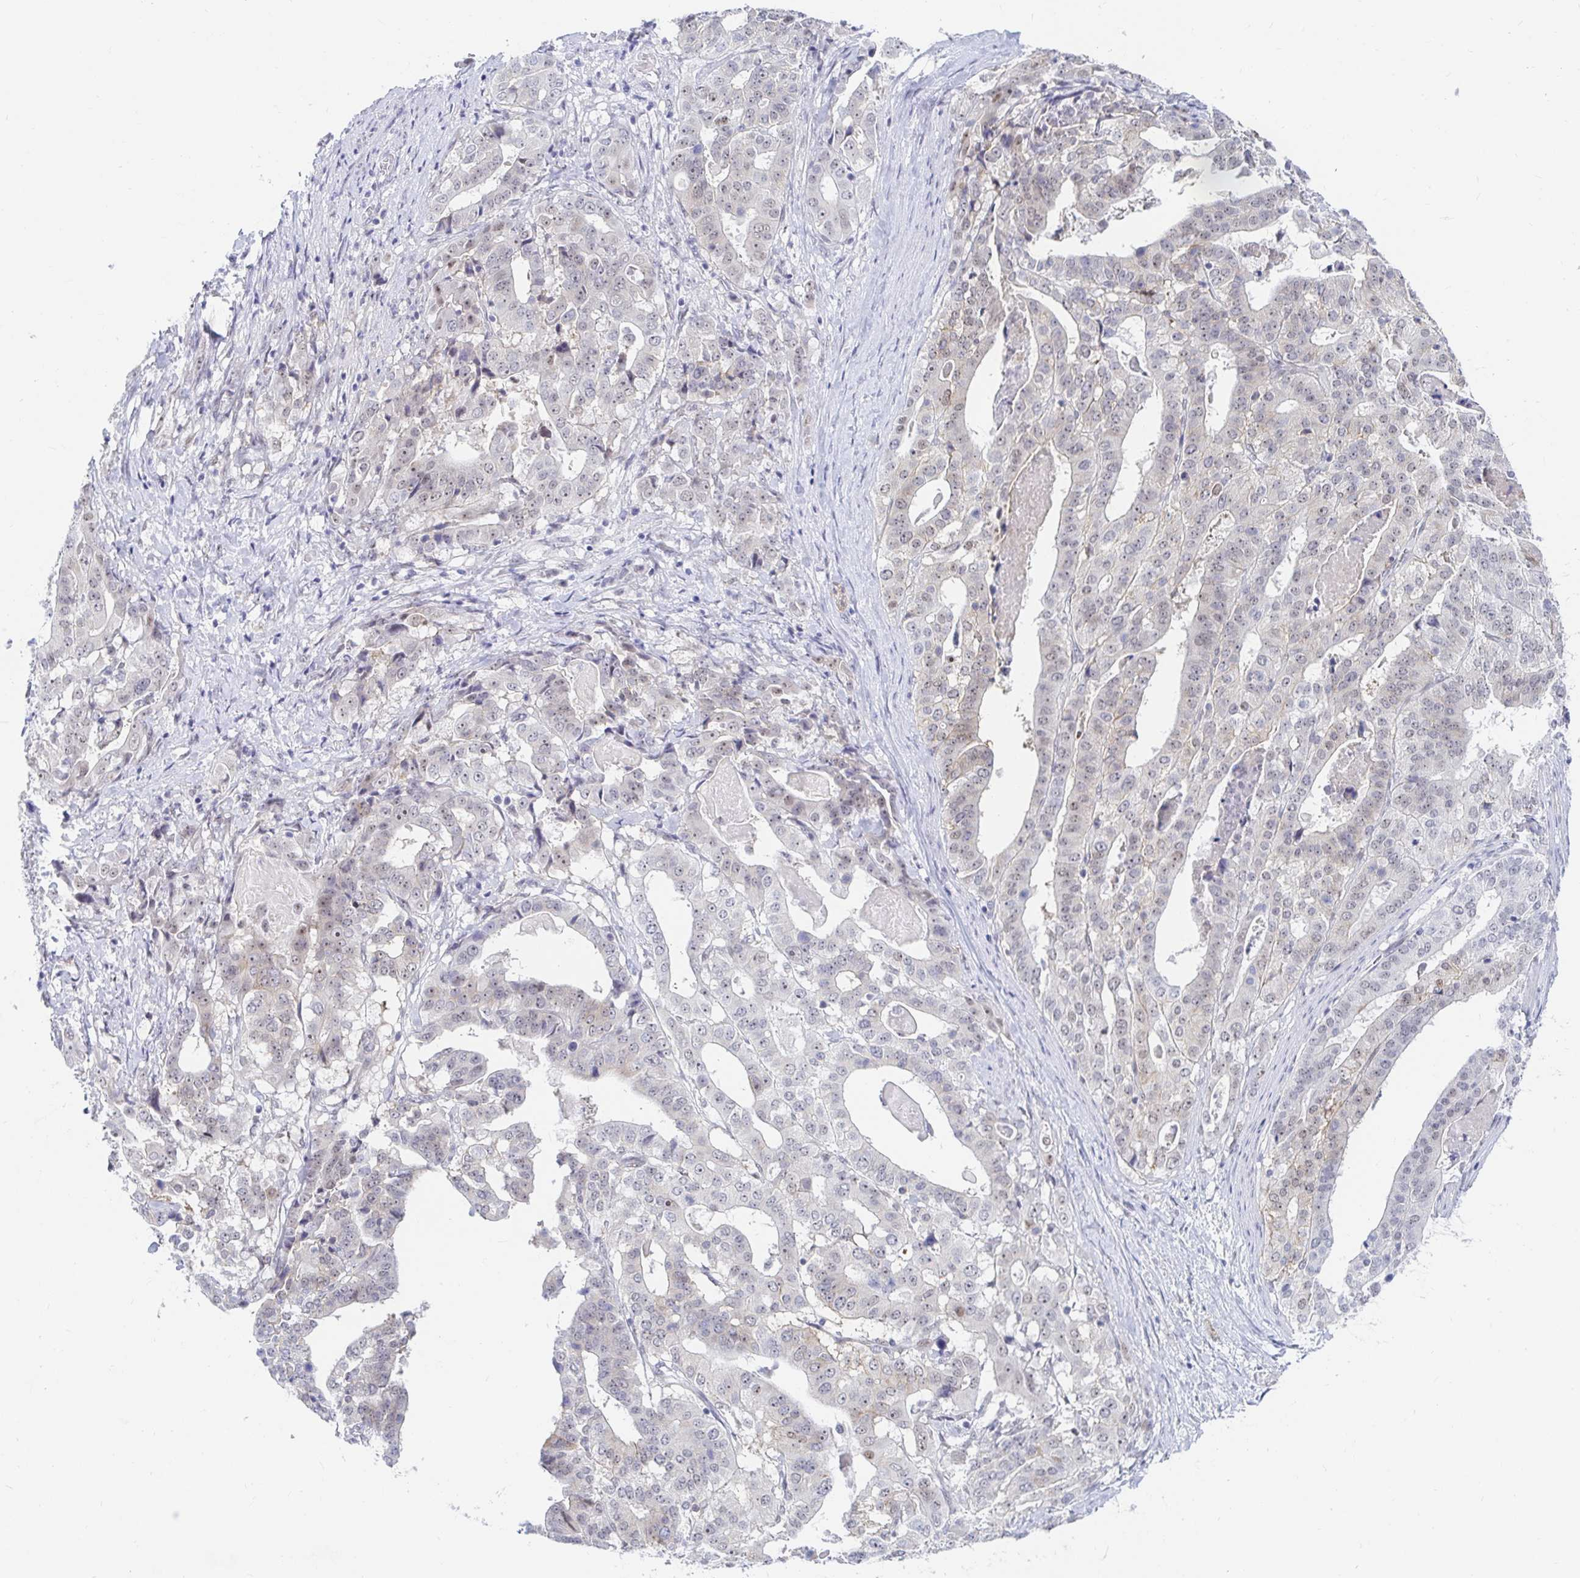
{"staining": {"intensity": "weak", "quantity": "<25%", "location": "nuclear"}, "tissue": "stomach cancer", "cell_type": "Tumor cells", "image_type": "cancer", "snomed": [{"axis": "morphology", "description": "Adenocarcinoma, NOS"}, {"axis": "topography", "description": "Stomach"}], "caption": "IHC histopathology image of stomach cancer (adenocarcinoma) stained for a protein (brown), which displays no positivity in tumor cells.", "gene": "COL28A1", "patient": {"sex": "male", "age": 48}}